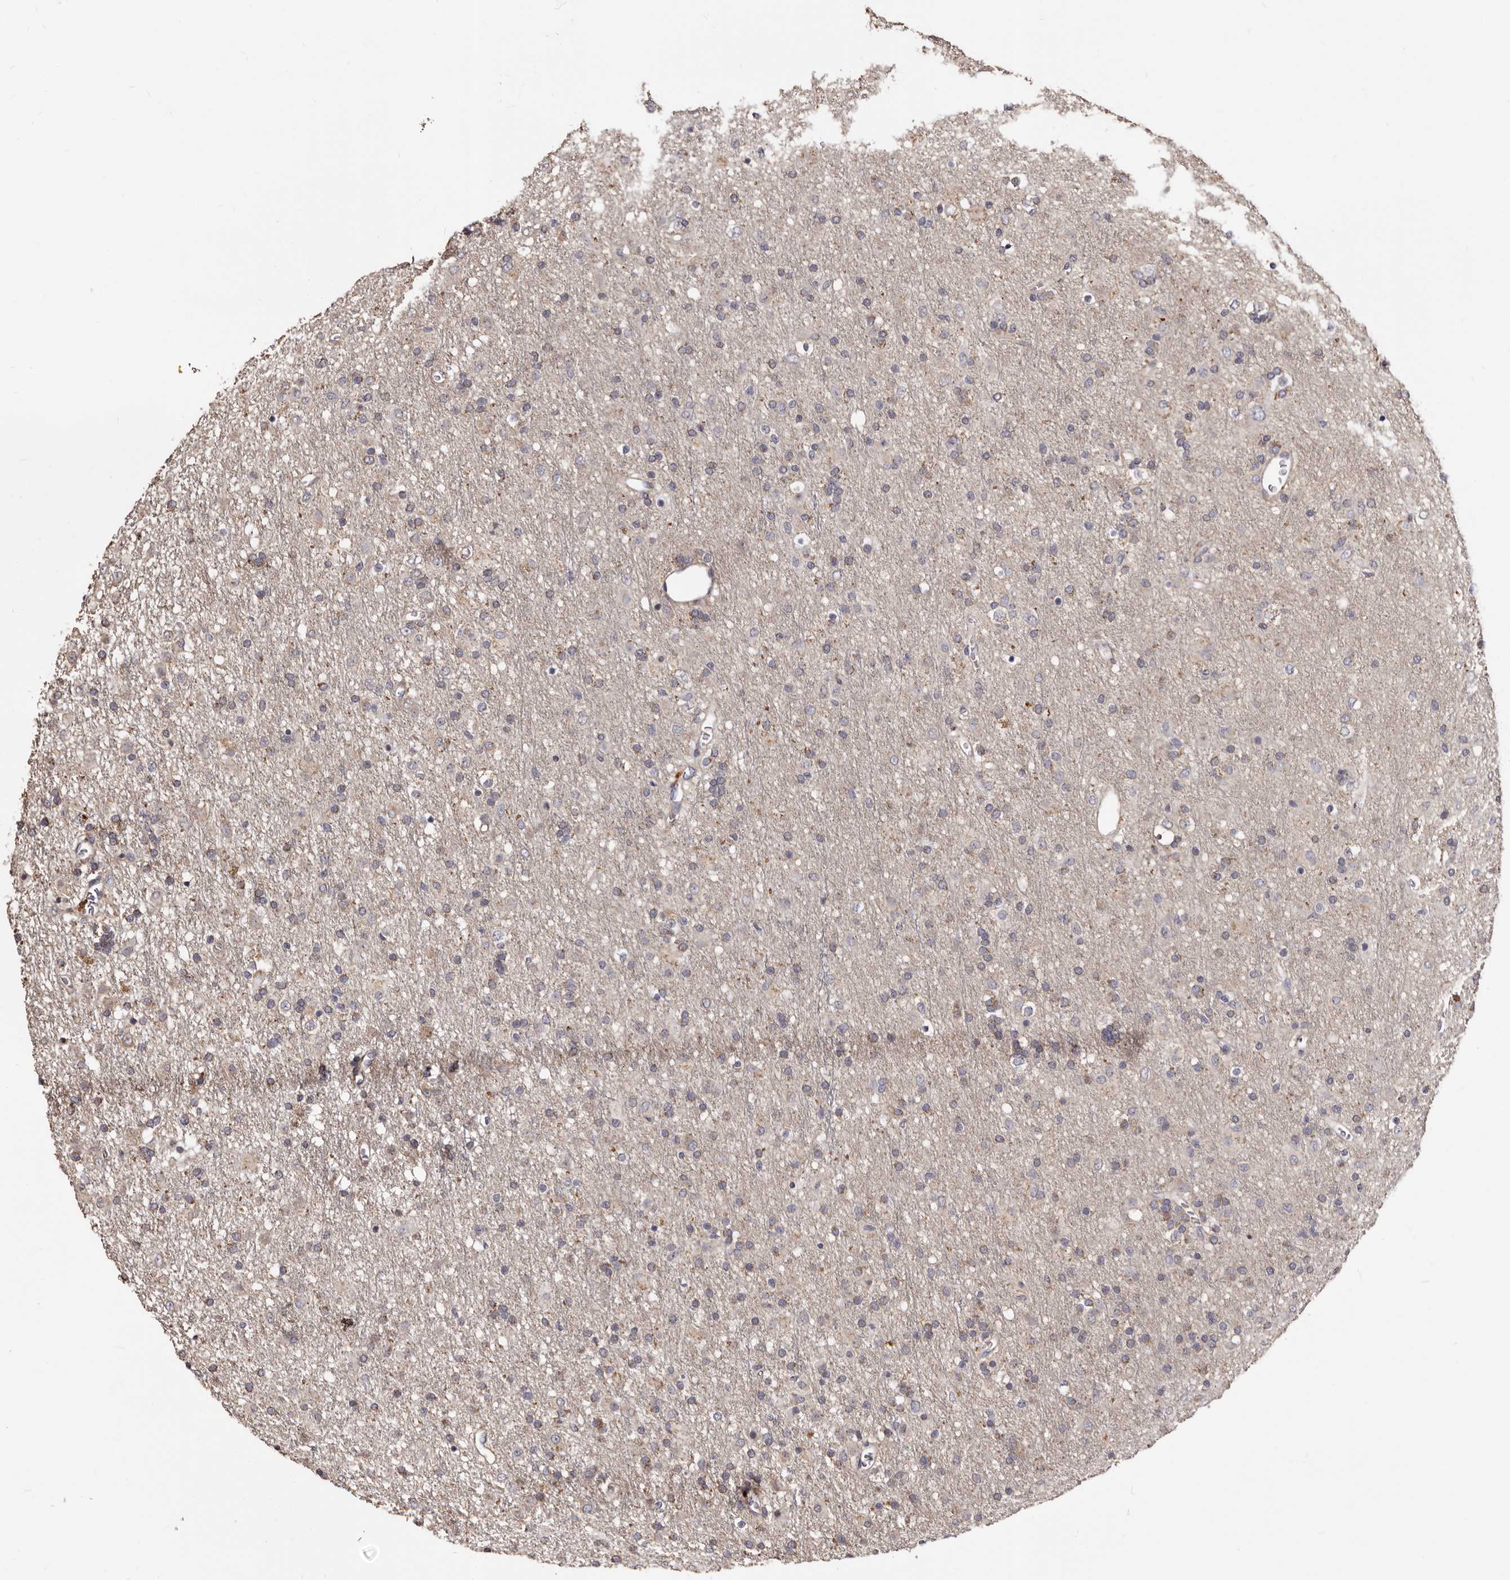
{"staining": {"intensity": "negative", "quantity": "none", "location": "none"}, "tissue": "glioma", "cell_type": "Tumor cells", "image_type": "cancer", "snomed": [{"axis": "morphology", "description": "Glioma, malignant, Low grade"}, {"axis": "topography", "description": "Brain"}], "caption": "DAB immunohistochemical staining of low-grade glioma (malignant) shows no significant staining in tumor cells.", "gene": "PTAFR", "patient": {"sex": "male", "age": 65}}